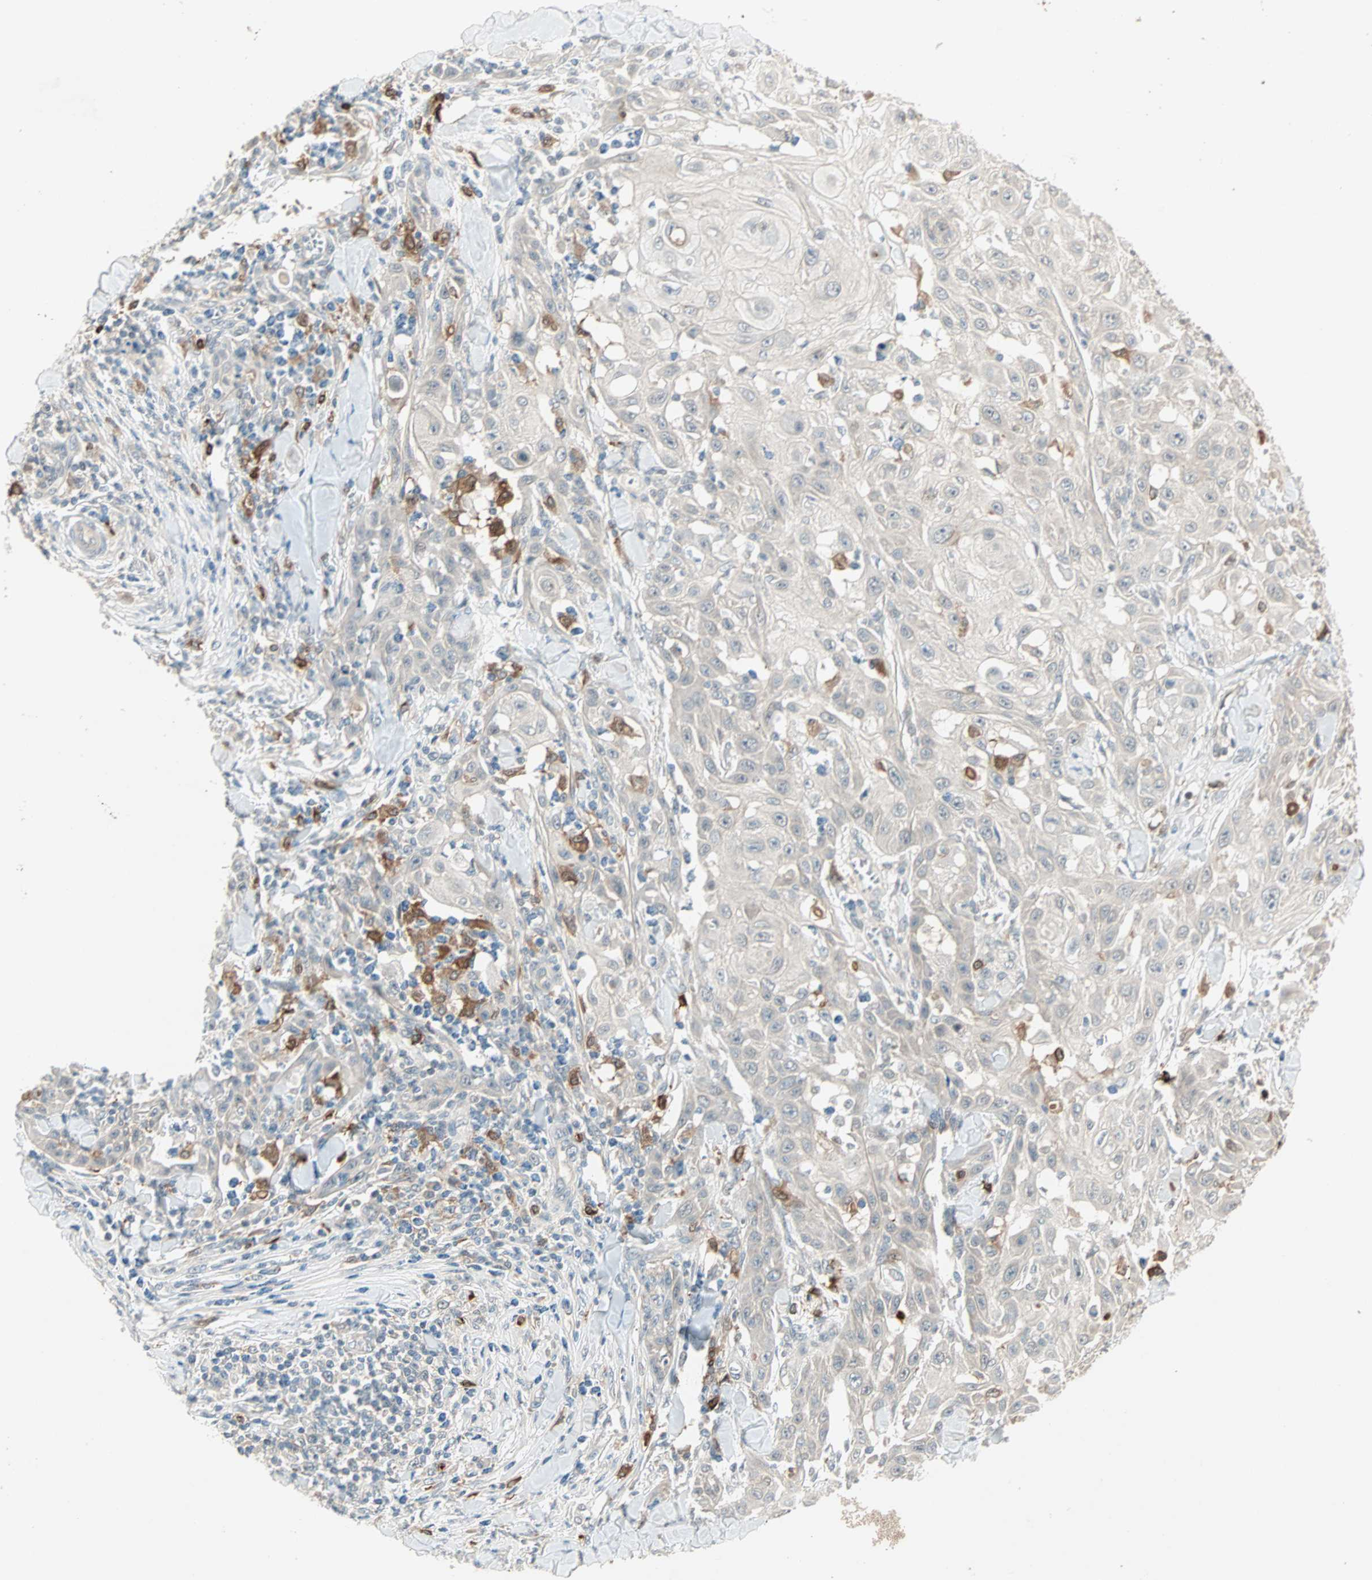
{"staining": {"intensity": "weak", "quantity": "25%-75%", "location": "cytoplasmic/membranous"}, "tissue": "skin cancer", "cell_type": "Tumor cells", "image_type": "cancer", "snomed": [{"axis": "morphology", "description": "Squamous cell carcinoma, NOS"}, {"axis": "topography", "description": "Skin"}], "caption": "Protein staining demonstrates weak cytoplasmic/membranous positivity in approximately 25%-75% of tumor cells in squamous cell carcinoma (skin).", "gene": "RTL6", "patient": {"sex": "male", "age": 24}}